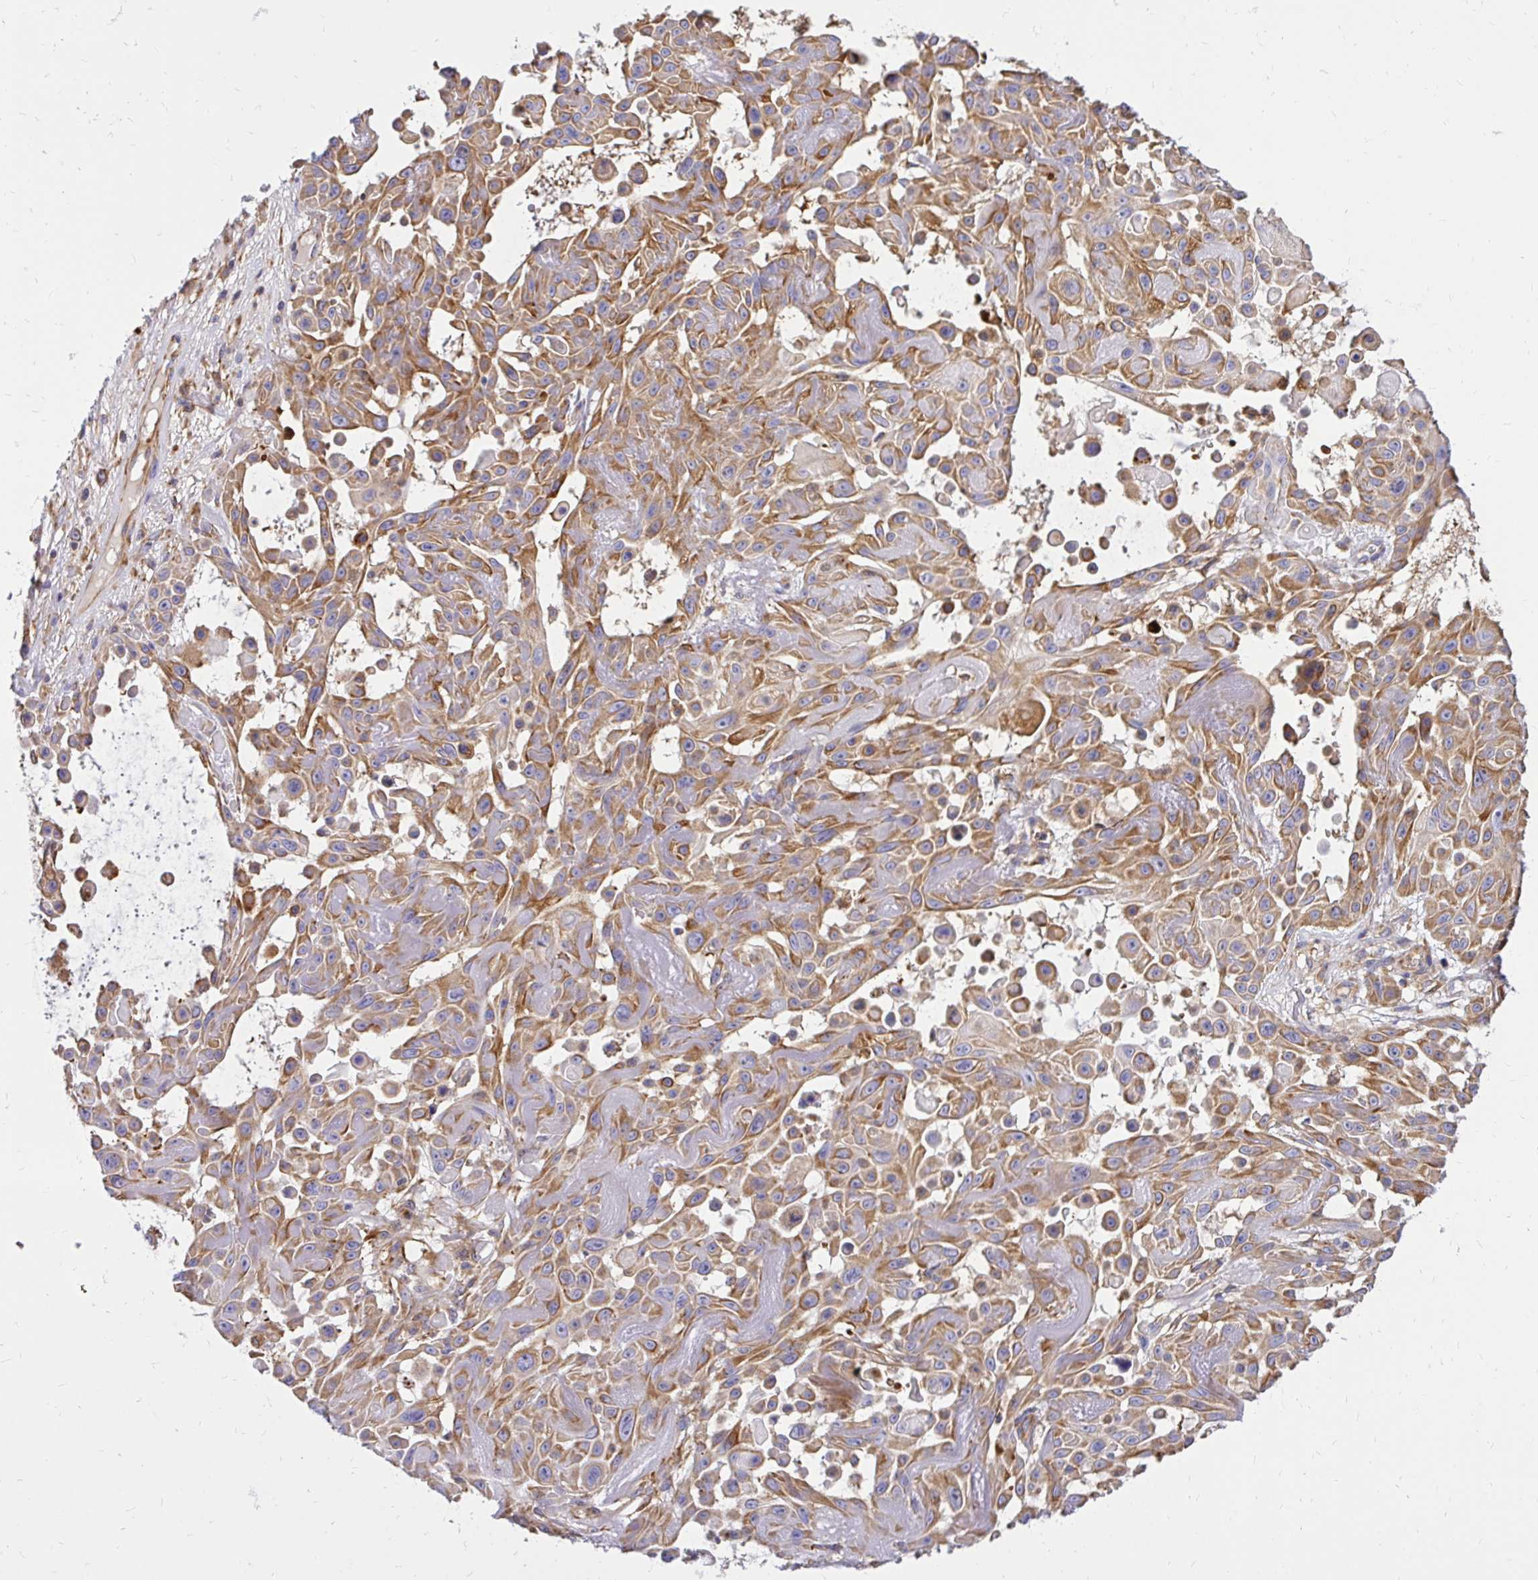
{"staining": {"intensity": "moderate", "quantity": ">75%", "location": "cytoplasmic/membranous"}, "tissue": "skin cancer", "cell_type": "Tumor cells", "image_type": "cancer", "snomed": [{"axis": "morphology", "description": "Squamous cell carcinoma, NOS"}, {"axis": "topography", "description": "Skin"}], "caption": "IHC (DAB (3,3'-diaminobenzidine)) staining of human skin cancer (squamous cell carcinoma) shows moderate cytoplasmic/membranous protein positivity in about >75% of tumor cells.", "gene": "ABCB10", "patient": {"sex": "male", "age": 91}}